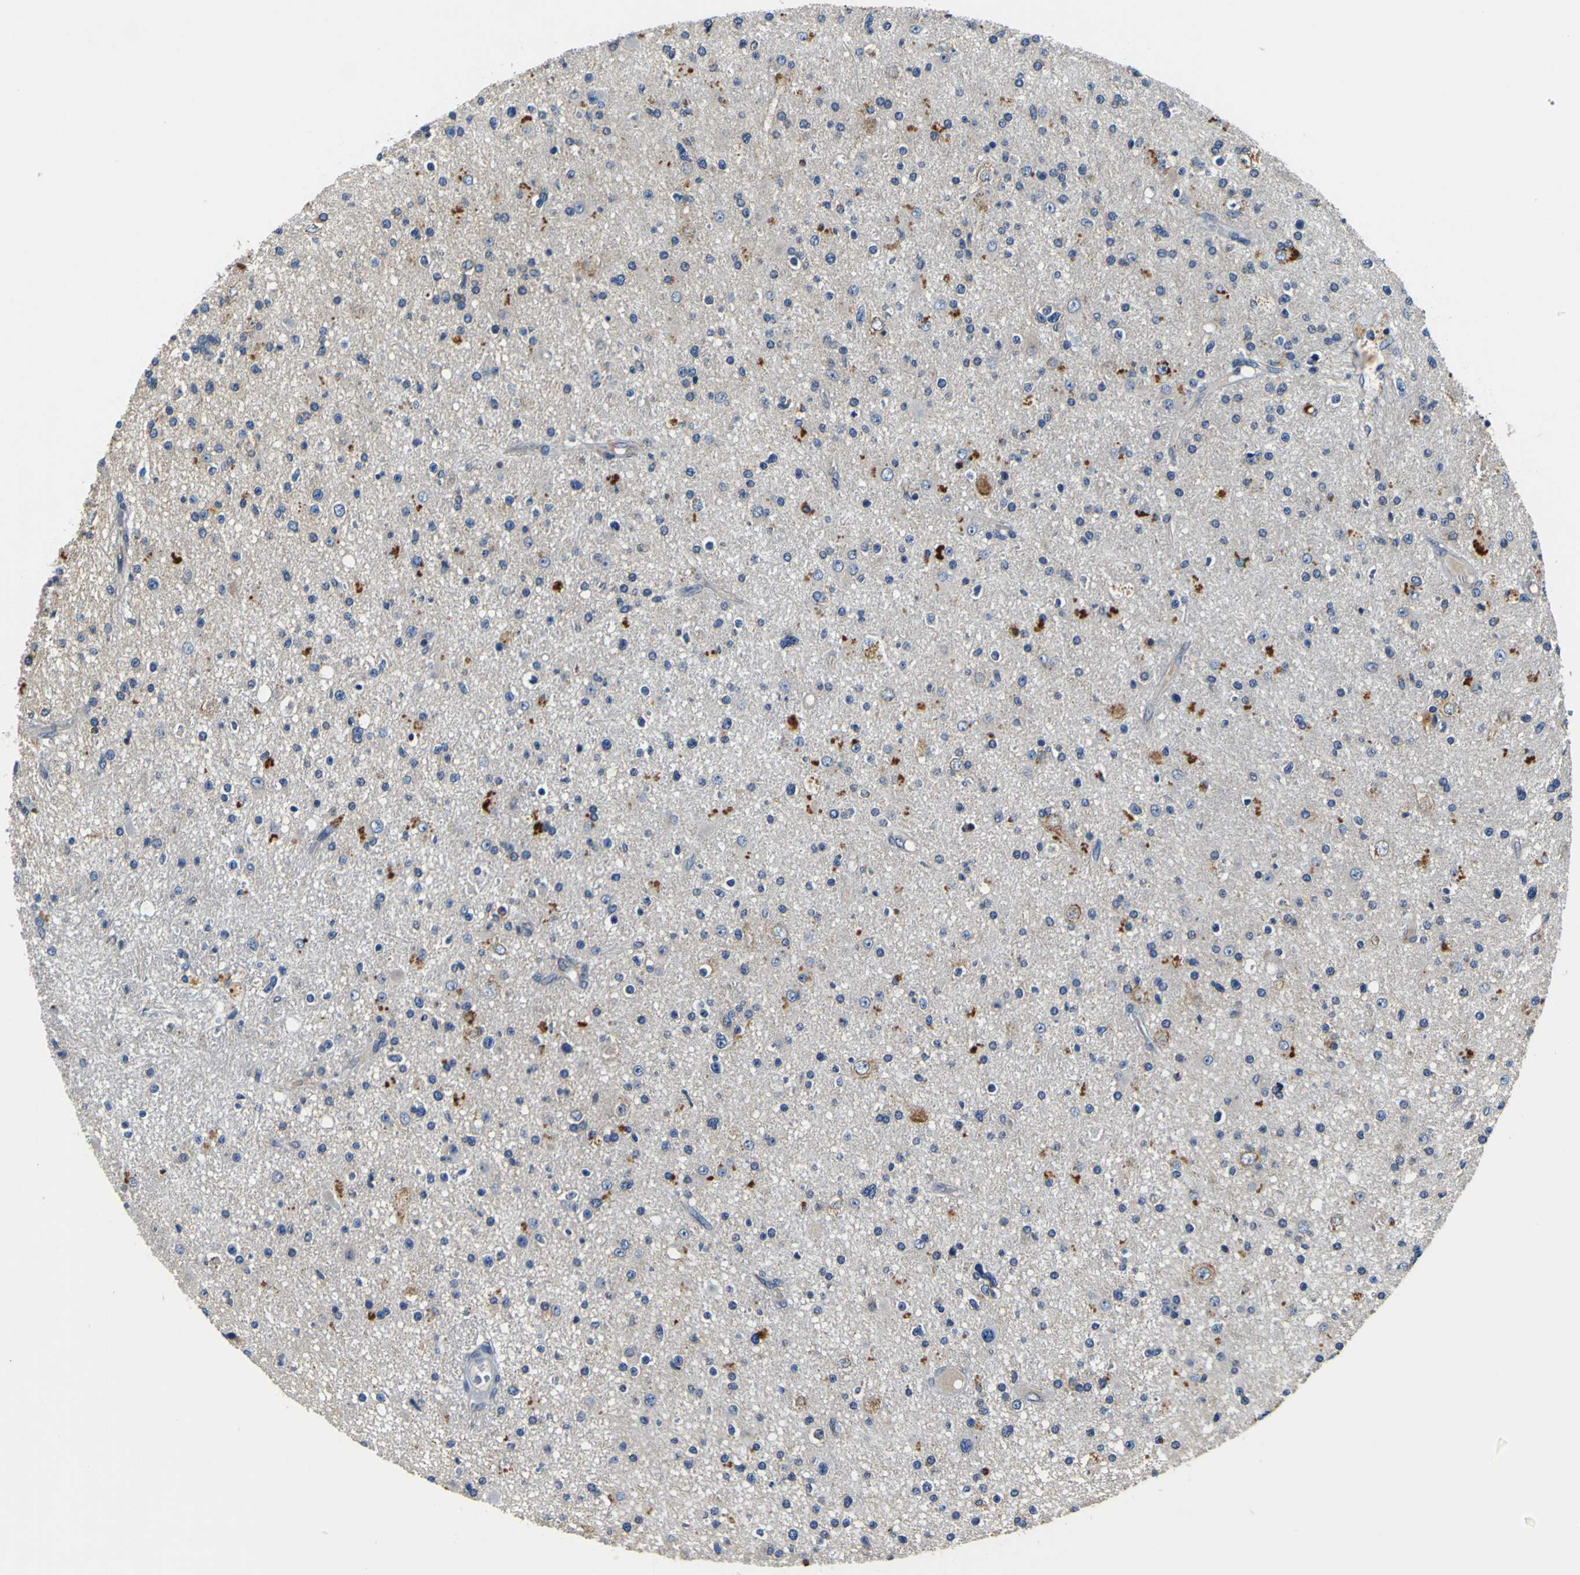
{"staining": {"intensity": "weak", "quantity": "<25%", "location": "cytoplasmic/membranous"}, "tissue": "glioma", "cell_type": "Tumor cells", "image_type": "cancer", "snomed": [{"axis": "morphology", "description": "Glioma, malignant, High grade"}, {"axis": "topography", "description": "Brain"}], "caption": "Protein analysis of malignant glioma (high-grade) displays no significant expression in tumor cells.", "gene": "EPHB4", "patient": {"sex": "male", "age": 33}}